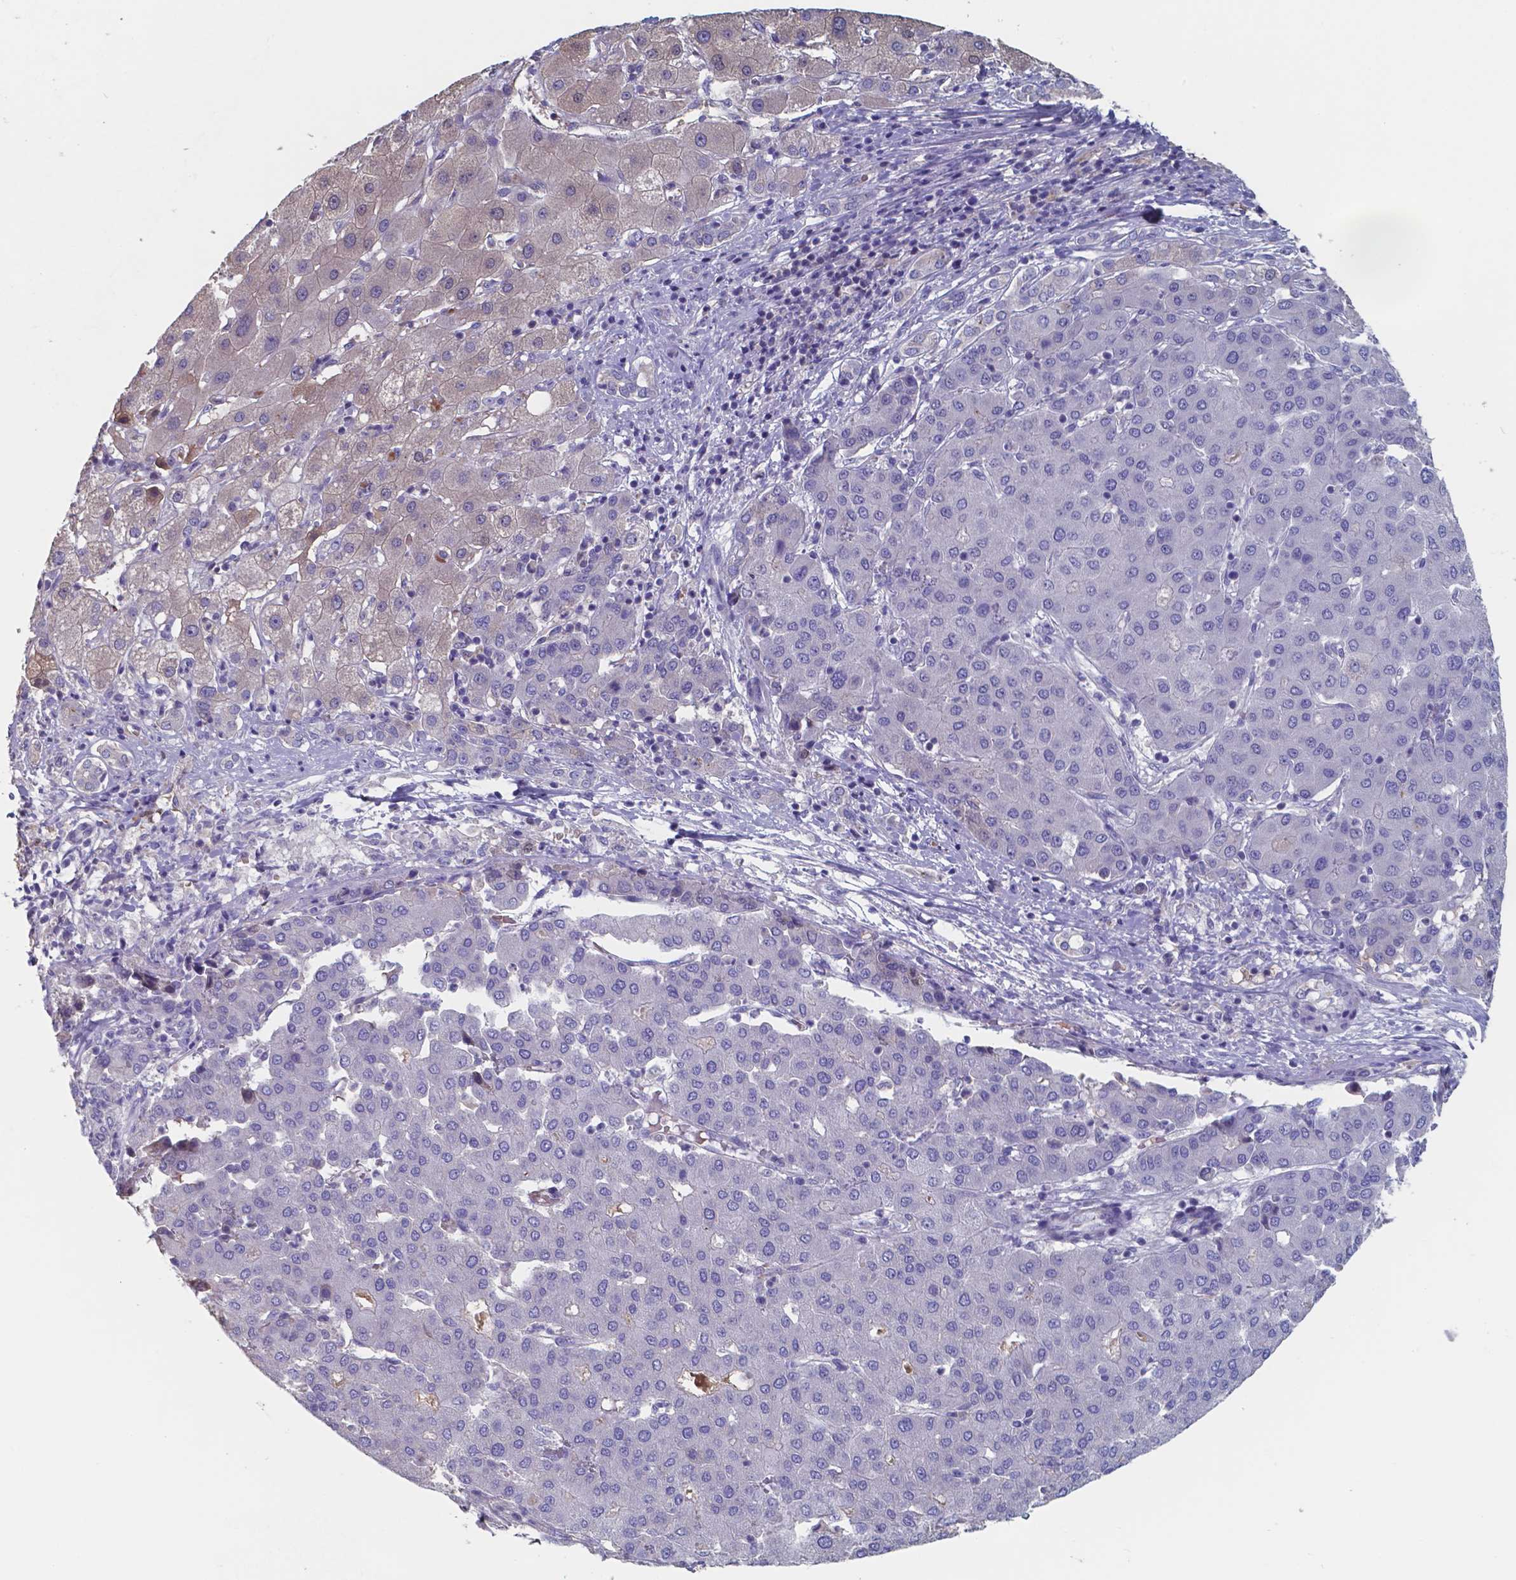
{"staining": {"intensity": "negative", "quantity": "none", "location": "none"}, "tissue": "liver cancer", "cell_type": "Tumor cells", "image_type": "cancer", "snomed": [{"axis": "morphology", "description": "Carcinoma, Hepatocellular, NOS"}, {"axis": "topography", "description": "Liver"}], "caption": "High power microscopy photomicrograph of an immunohistochemistry (IHC) micrograph of hepatocellular carcinoma (liver), revealing no significant positivity in tumor cells.", "gene": "BTBD17", "patient": {"sex": "male", "age": 65}}